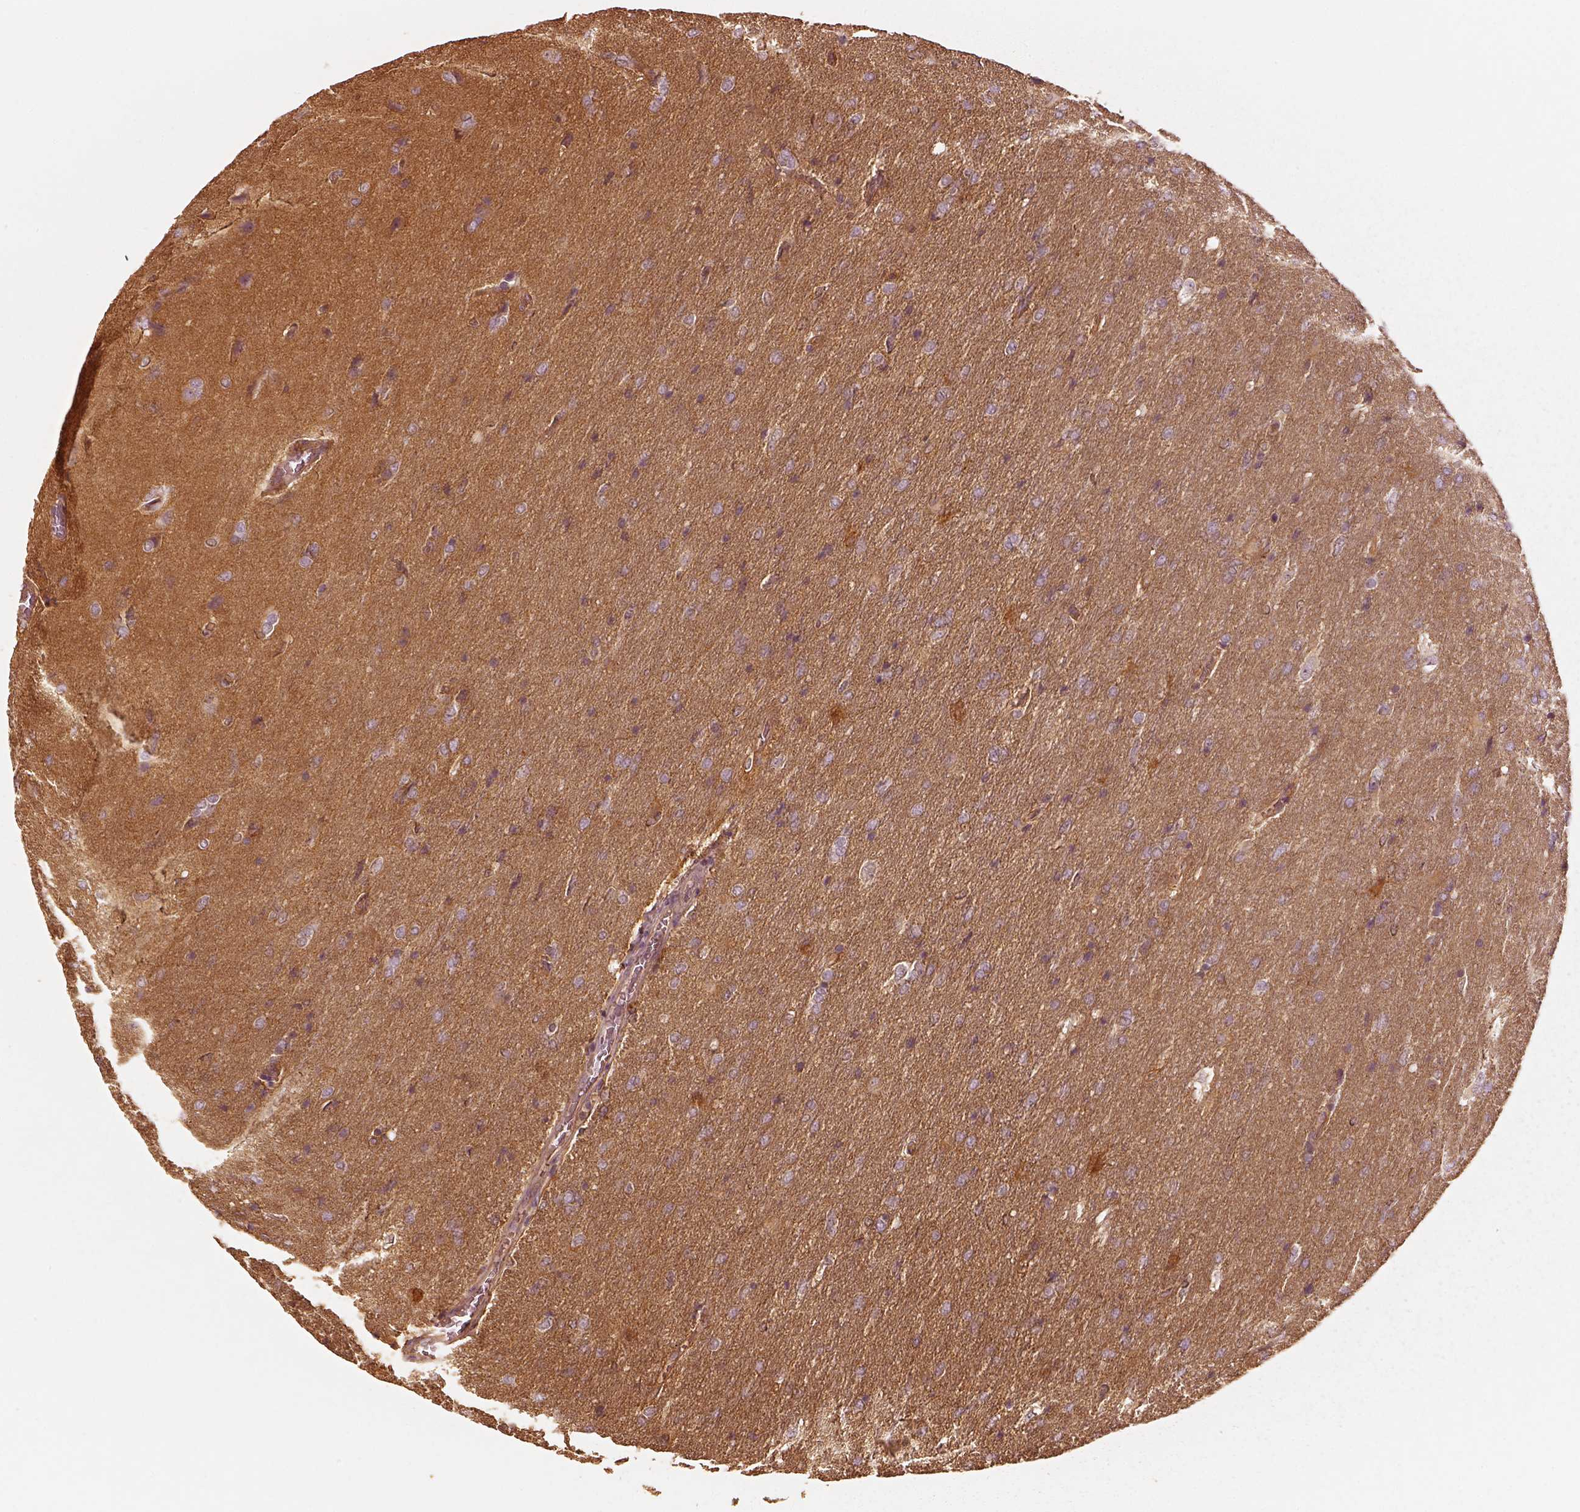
{"staining": {"intensity": "negative", "quantity": "none", "location": "none"}, "tissue": "glioma", "cell_type": "Tumor cells", "image_type": "cancer", "snomed": [{"axis": "morphology", "description": "Glioma, malignant, High grade"}, {"axis": "topography", "description": "Brain"}], "caption": "IHC photomicrograph of malignant high-grade glioma stained for a protein (brown), which exhibits no staining in tumor cells. (DAB (3,3'-diaminobenzidine) immunohistochemistry with hematoxylin counter stain).", "gene": "WDR7", "patient": {"sex": "male", "age": 53}}